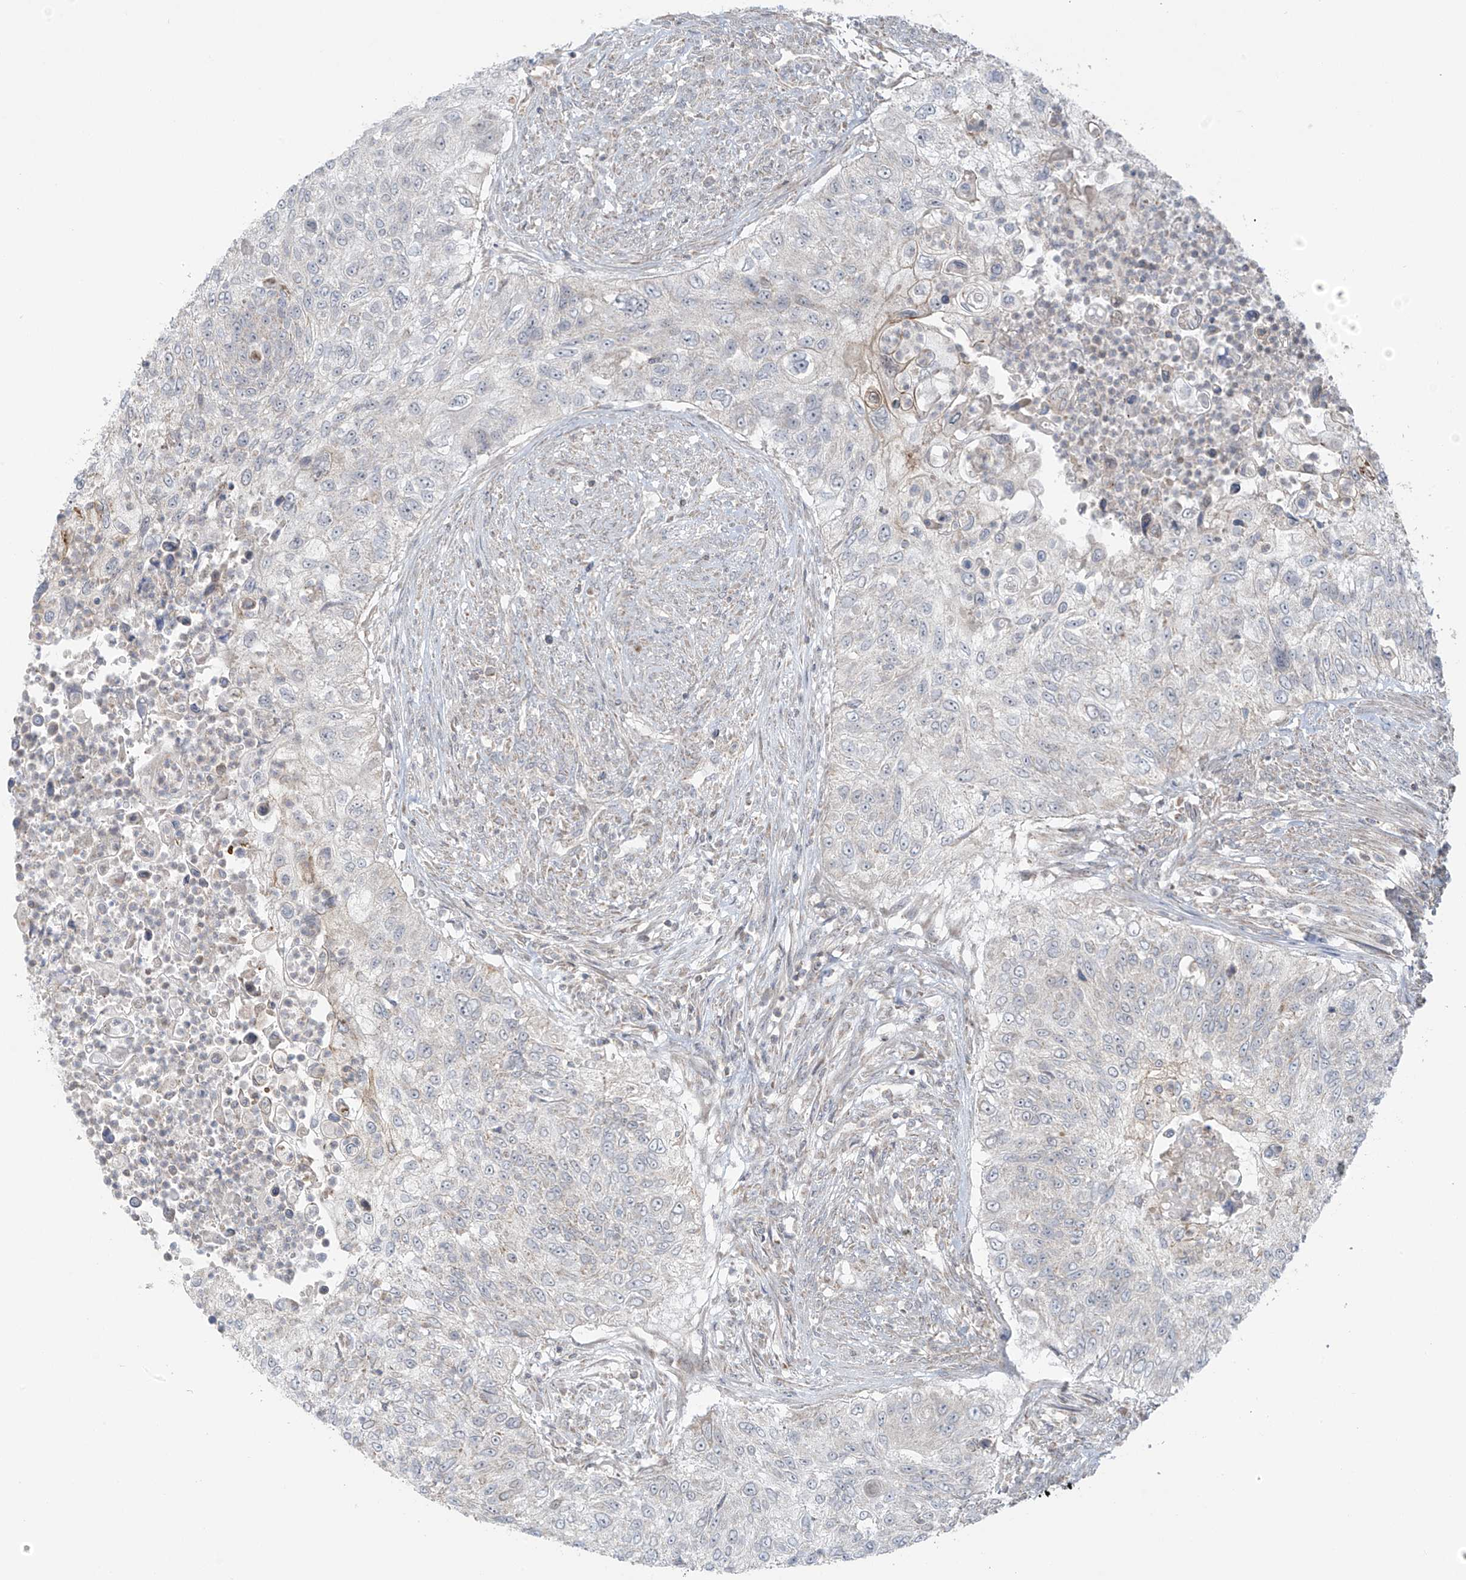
{"staining": {"intensity": "negative", "quantity": "none", "location": "none"}, "tissue": "urothelial cancer", "cell_type": "Tumor cells", "image_type": "cancer", "snomed": [{"axis": "morphology", "description": "Urothelial carcinoma, High grade"}, {"axis": "topography", "description": "Urinary bladder"}], "caption": "Urothelial cancer was stained to show a protein in brown. There is no significant staining in tumor cells.", "gene": "HDDC2", "patient": {"sex": "female", "age": 60}}